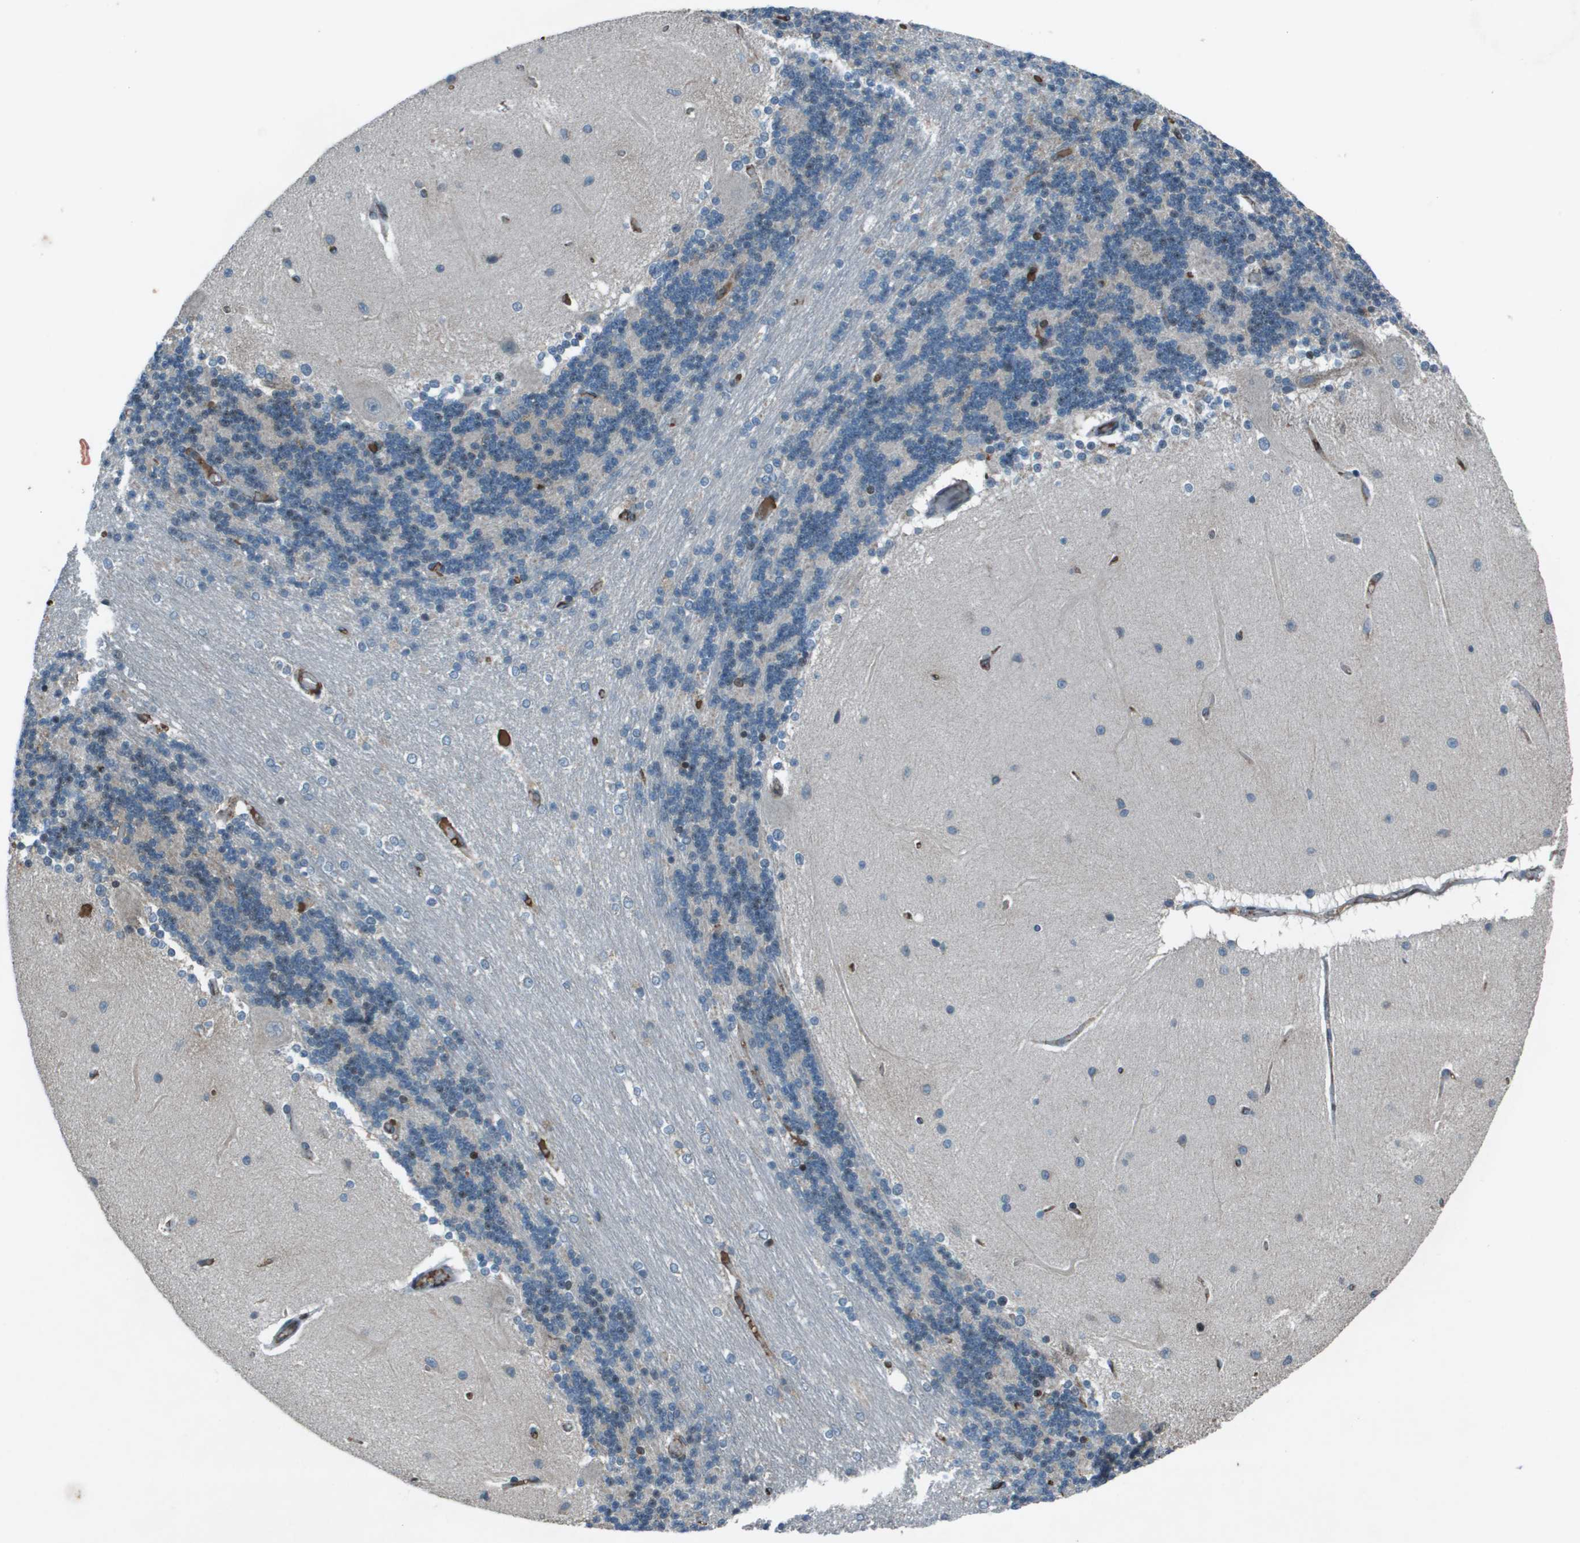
{"staining": {"intensity": "moderate", "quantity": "<25%", "location": "nuclear"}, "tissue": "cerebellum", "cell_type": "Cells in granular layer", "image_type": "normal", "snomed": [{"axis": "morphology", "description": "Normal tissue, NOS"}, {"axis": "topography", "description": "Cerebellum"}], "caption": "Cerebellum stained for a protein (brown) displays moderate nuclear positive staining in about <25% of cells in granular layer.", "gene": "CXCL12", "patient": {"sex": "female", "age": 54}}